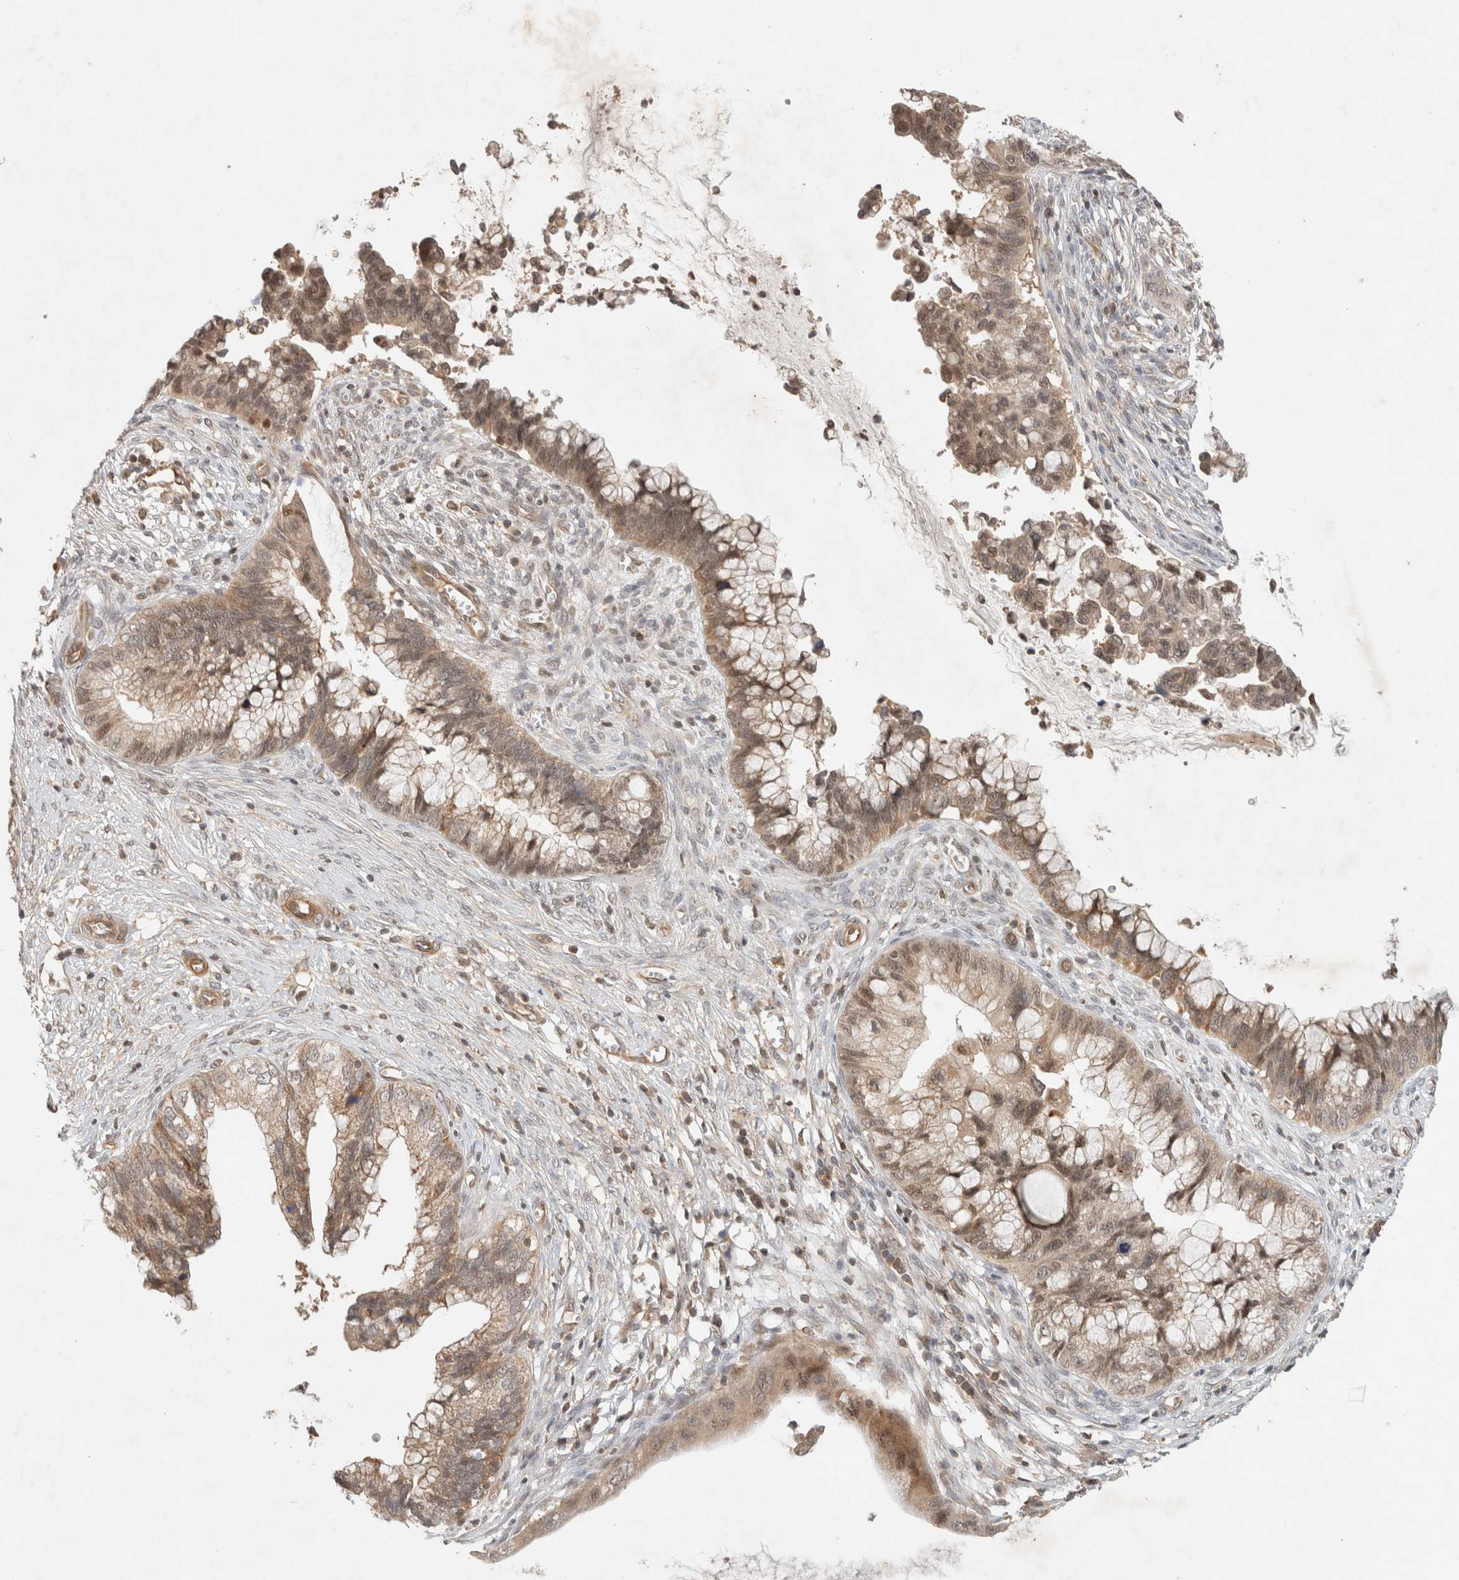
{"staining": {"intensity": "weak", "quantity": ">75%", "location": "cytoplasmic/membranous,nuclear"}, "tissue": "cervical cancer", "cell_type": "Tumor cells", "image_type": "cancer", "snomed": [{"axis": "morphology", "description": "Adenocarcinoma, NOS"}, {"axis": "topography", "description": "Cervix"}], "caption": "Cervical adenocarcinoma tissue exhibits weak cytoplasmic/membranous and nuclear staining in approximately >75% of tumor cells, visualized by immunohistochemistry.", "gene": "CAAP1", "patient": {"sex": "female", "age": 44}}